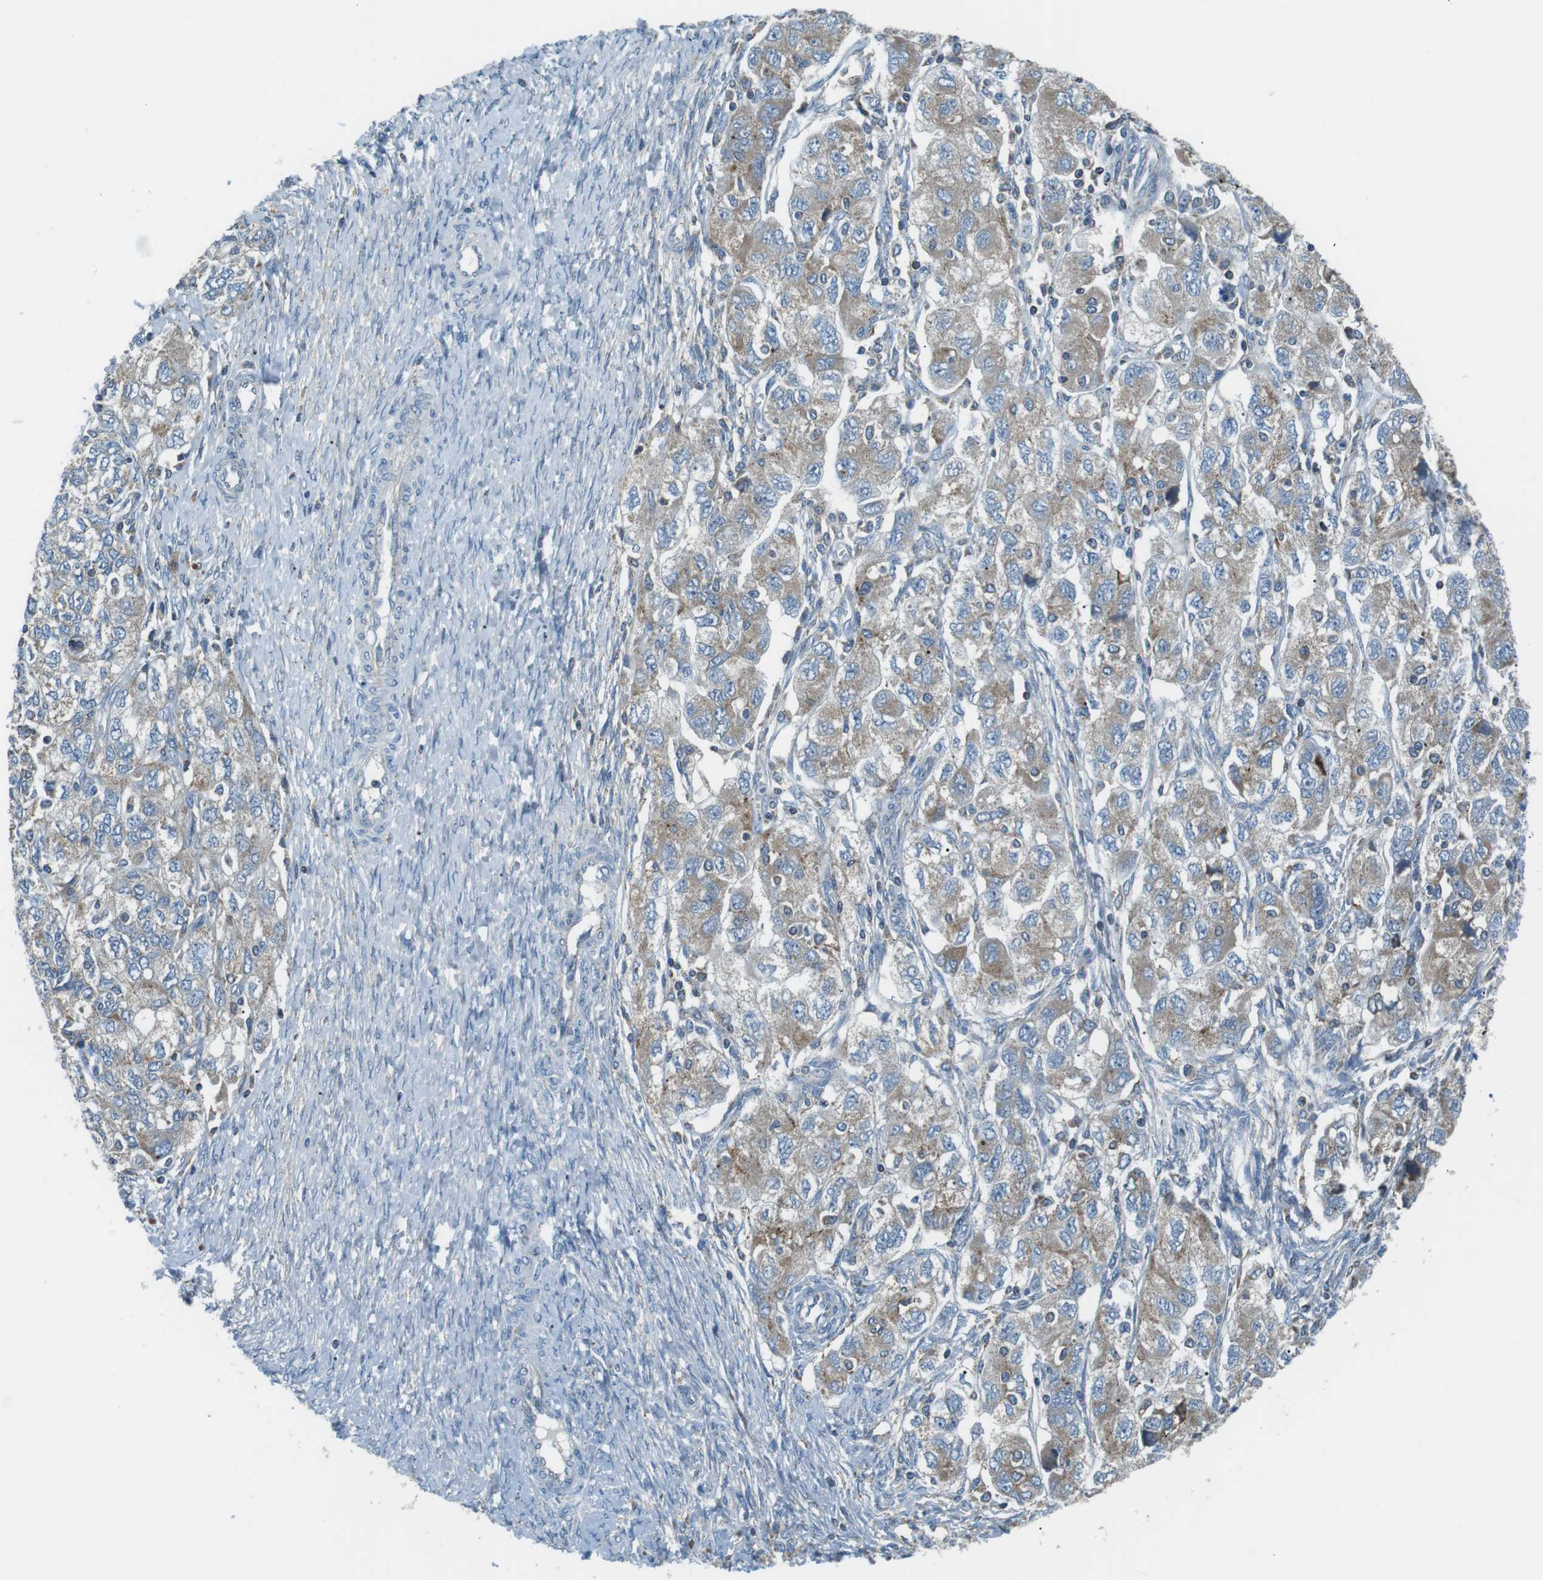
{"staining": {"intensity": "weak", "quantity": "<25%", "location": "cytoplasmic/membranous"}, "tissue": "ovarian cancer", "cell_type": "Tumor cells", "image_type": "cancer", "snomed": [{"axis": "morphology", "description": "Carcinoma, NOS"}, {"axis": "morphology", "description": "Cystadenocarcinoma, serous, NOS"}, {"axis": "topography", "description": "Ovary"}], "caption": "Immunohistochemical staining of carcinoma (ovarian) reveals no significant positivity in tumor cells.", "gene": "FAM3B", "patient": {"sex": "female", "age": 69}}